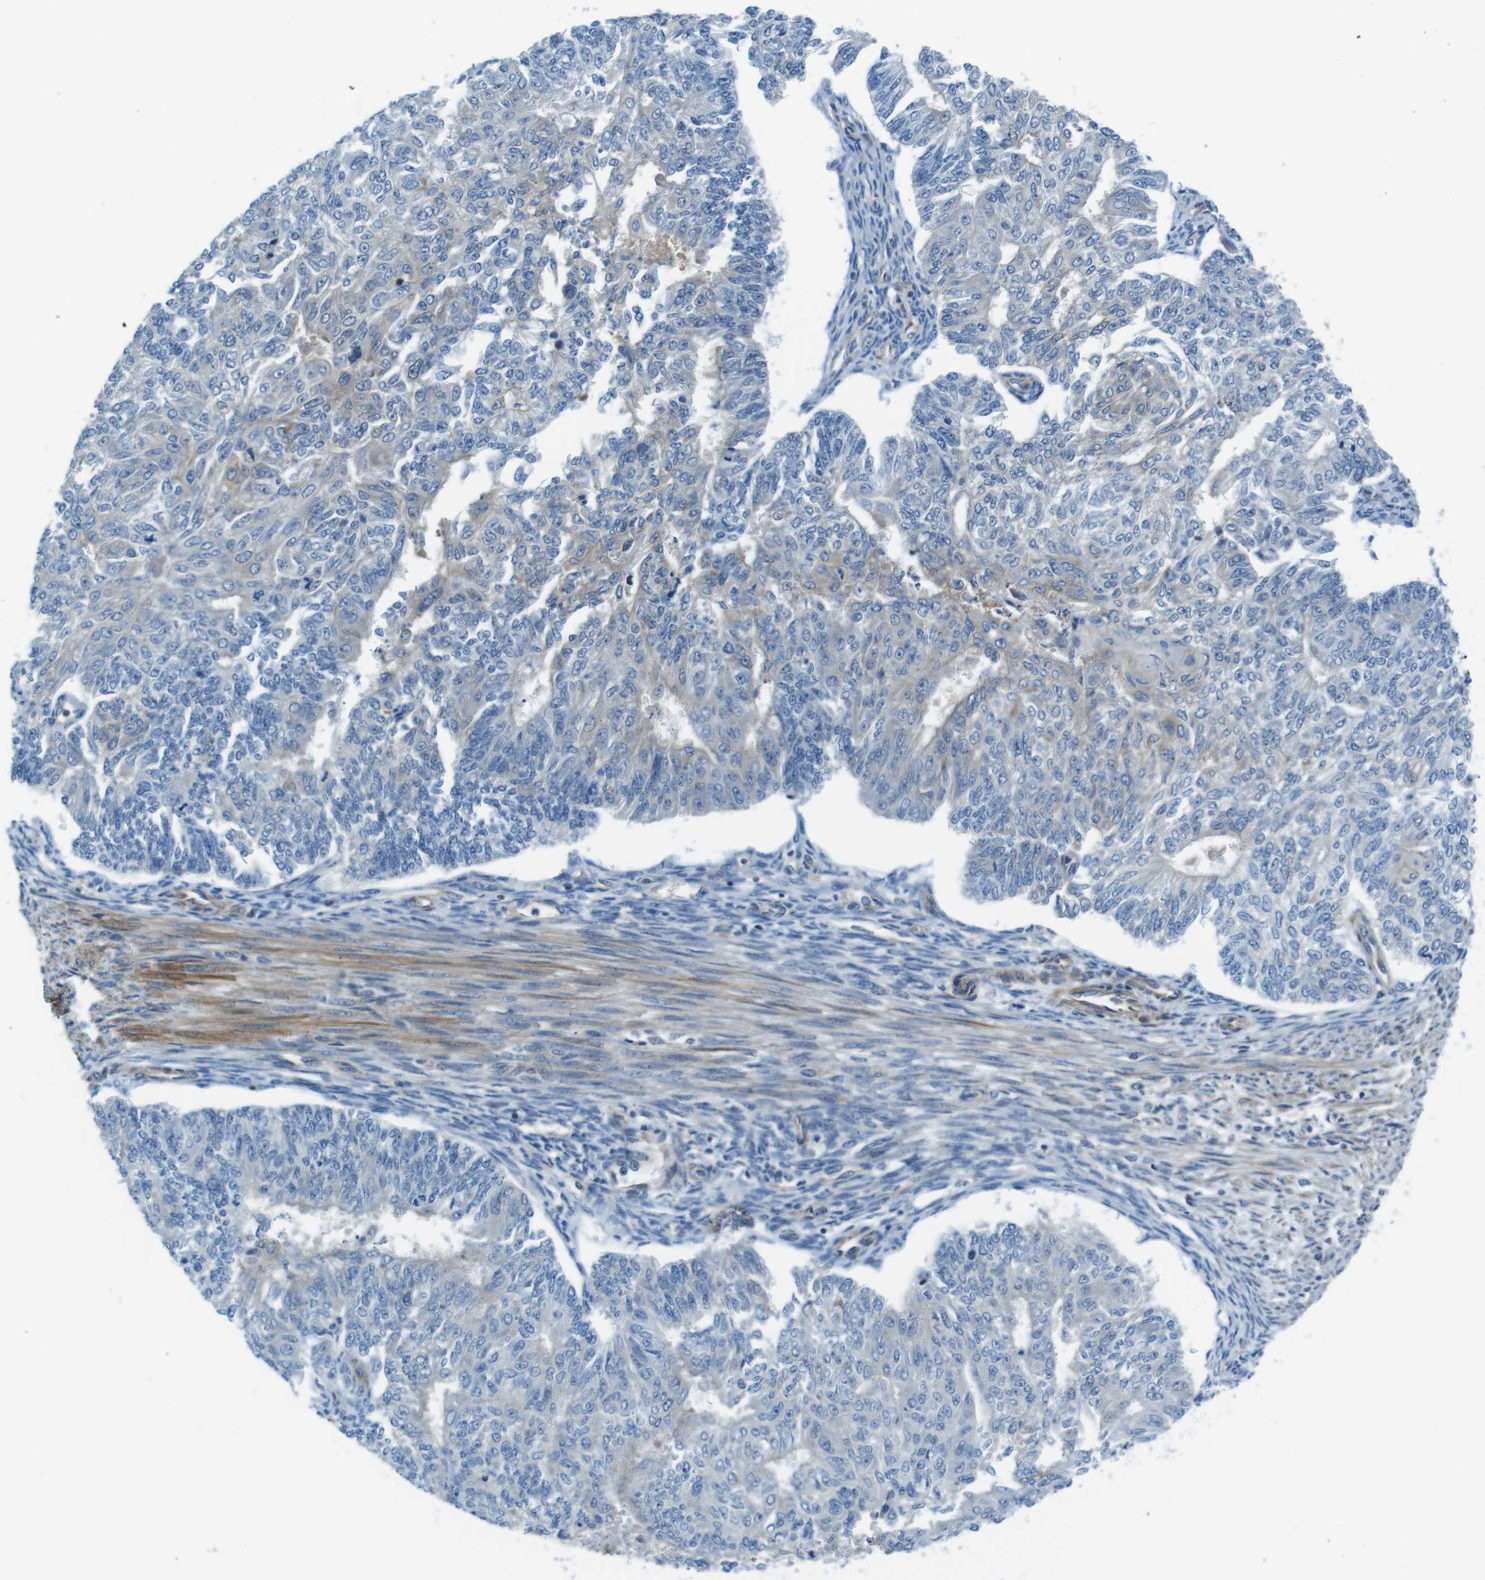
{"staining": {"intensity": "weak", "quantity": "25%-75%", "location": "cytoplasmic/membranous"}, "tissue": "endometrial cancer", "cell_type": "Tumor cells", "image_type": "cancer", "snomed": [{"axis": "morphology", "description": "Adenocarcinoma, NOS"}, {"axis": "topography", "description": "Endometrium"}], "caption": "An immunohistochemistry (IHC) histopathology image of tumor tissue is shown. Protein staining in brown labels weak cytoplasmic/membranous positivity in endometrial adenocarcinoma within tumor cells.", "gene": "TES", "patient": {"sex": "female", "age": 32}}